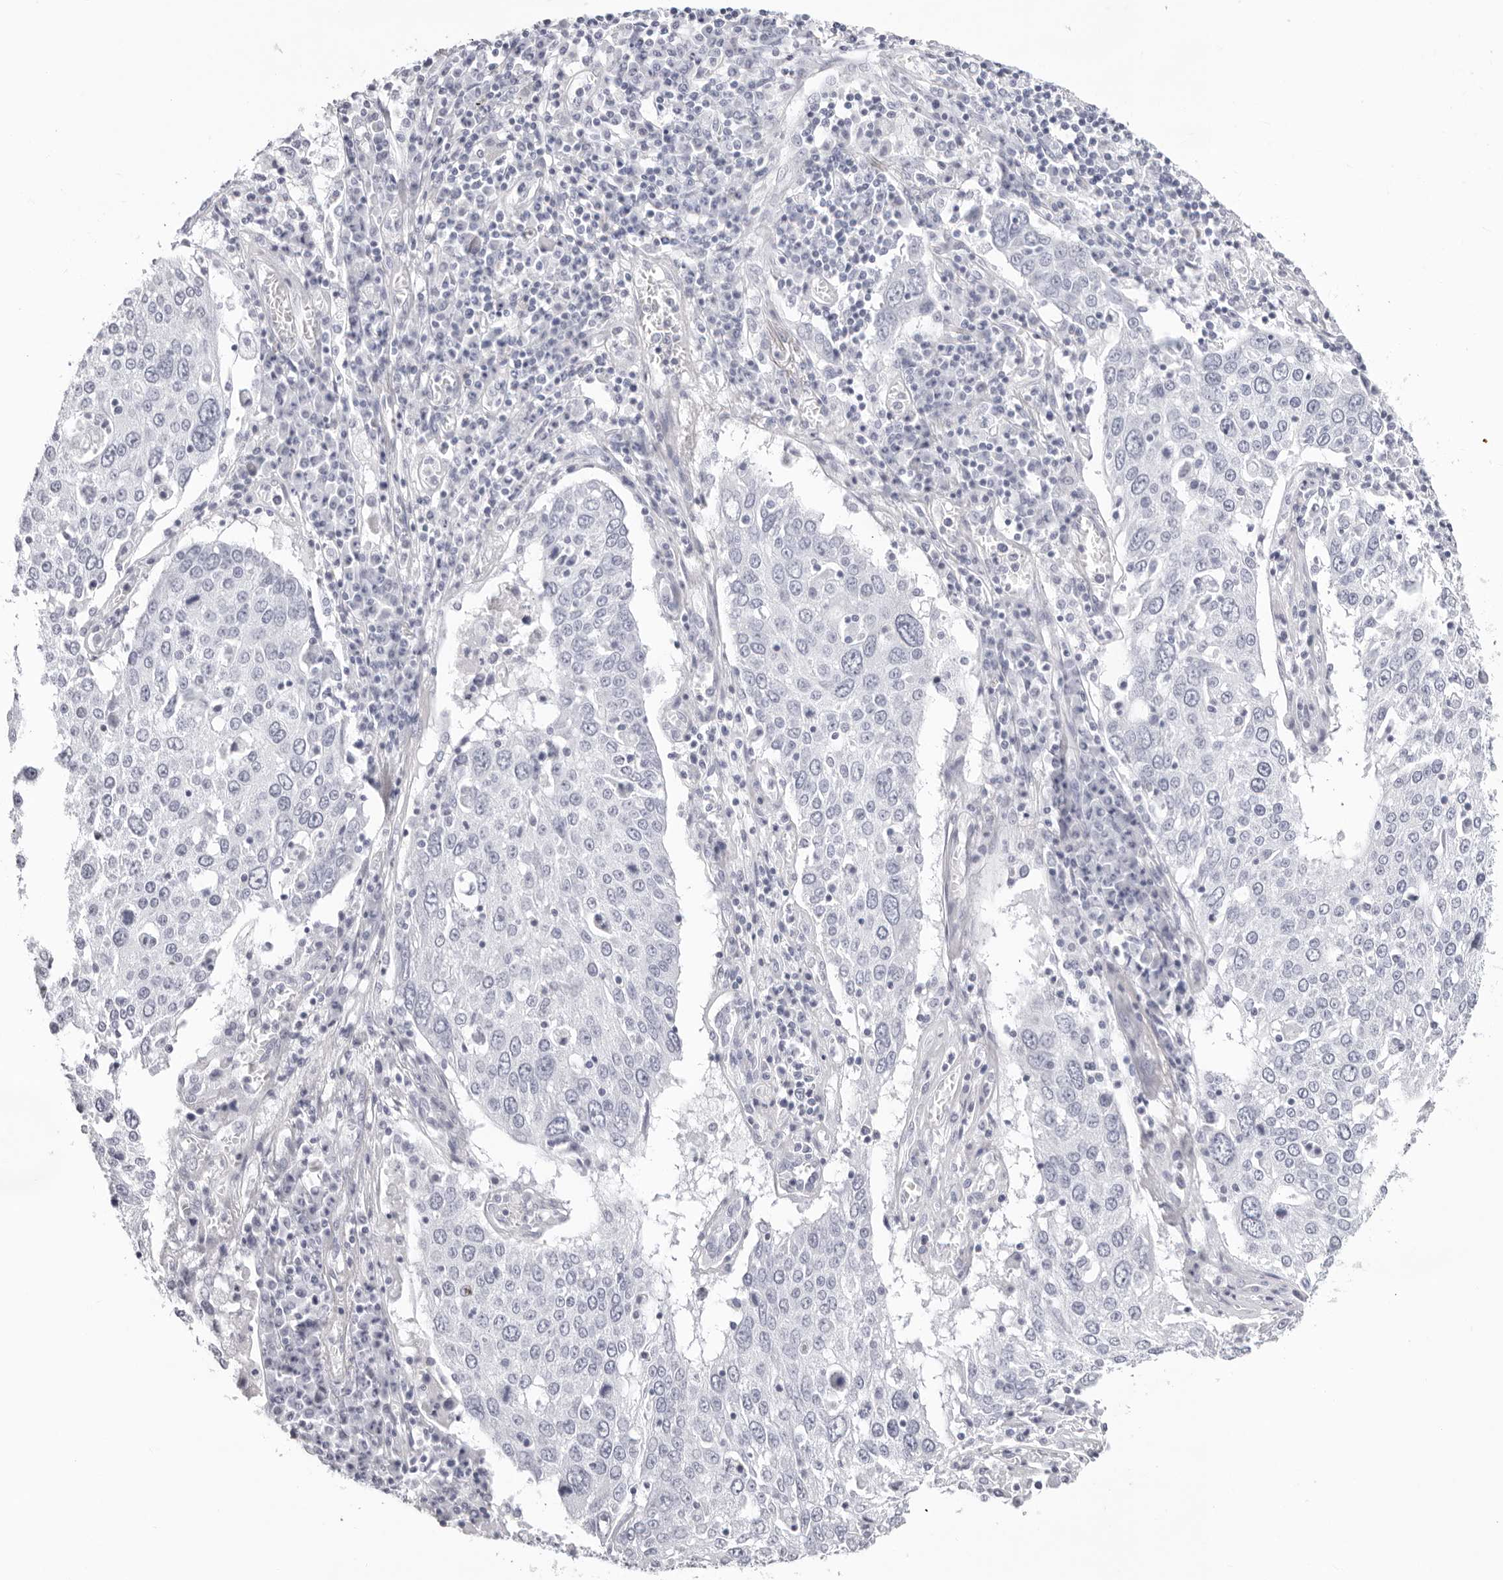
{"staining": {"intensity": "negative", "quantity": "none", "location": "none"}, "tissue": "lung cancer", "cell_type": "Tumor cells", "image_type": "cancer", "snomed": [{"axis": "morphology", "description": "Squamous cell carcinoma, NOS"}, {"axis": "topography", "description": "Lung"}], "caption": "IHC of human squamous cell carcinoma (lung) displays no positivity in tumor cells.", "gene": "INSL3", "patient": {"sex": "male", "age": 65}}